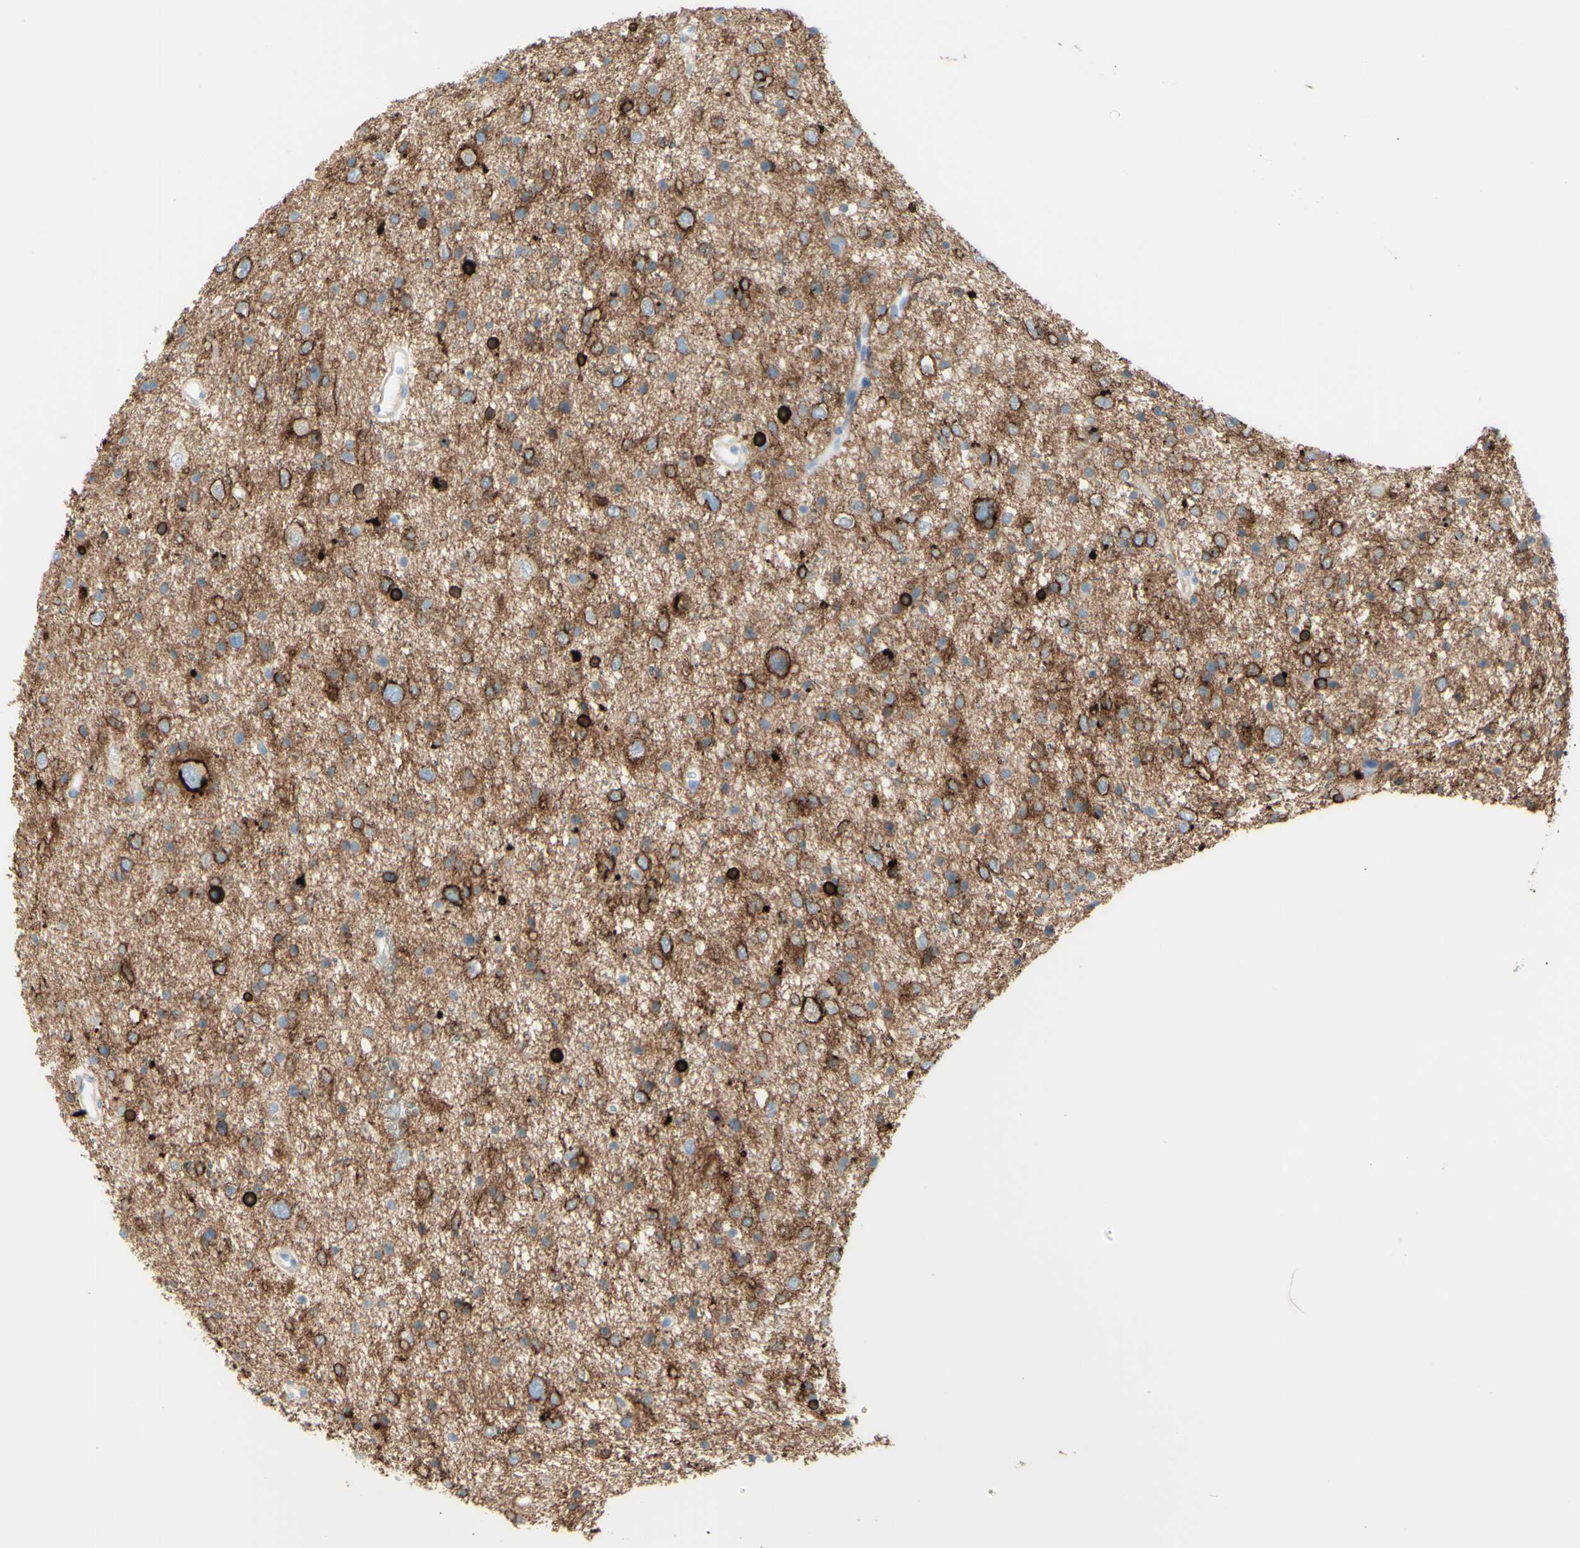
{"staining": {"intensity": "strong", "quantity": "25%-75%", "location": "cytoplasmic/membranous"}, "tissue": "glioma", "cell_type": "Tumor cells", "image_type": "cancer", "snomed": [{"axis": "morphology", "description": "Glioma, malignant, Low grade"}, {"axis": "topography", "description": "Brain"}], "caption": "Approximately 25%-75% of tumor cells in low-grade glioma (malignant) reveal strong cytoplasmic/membranous protein expression as visualized by brown immunohistochemical staining.", "gene": "ALCAM", "patient": {"sex": "female", "age": 37}}